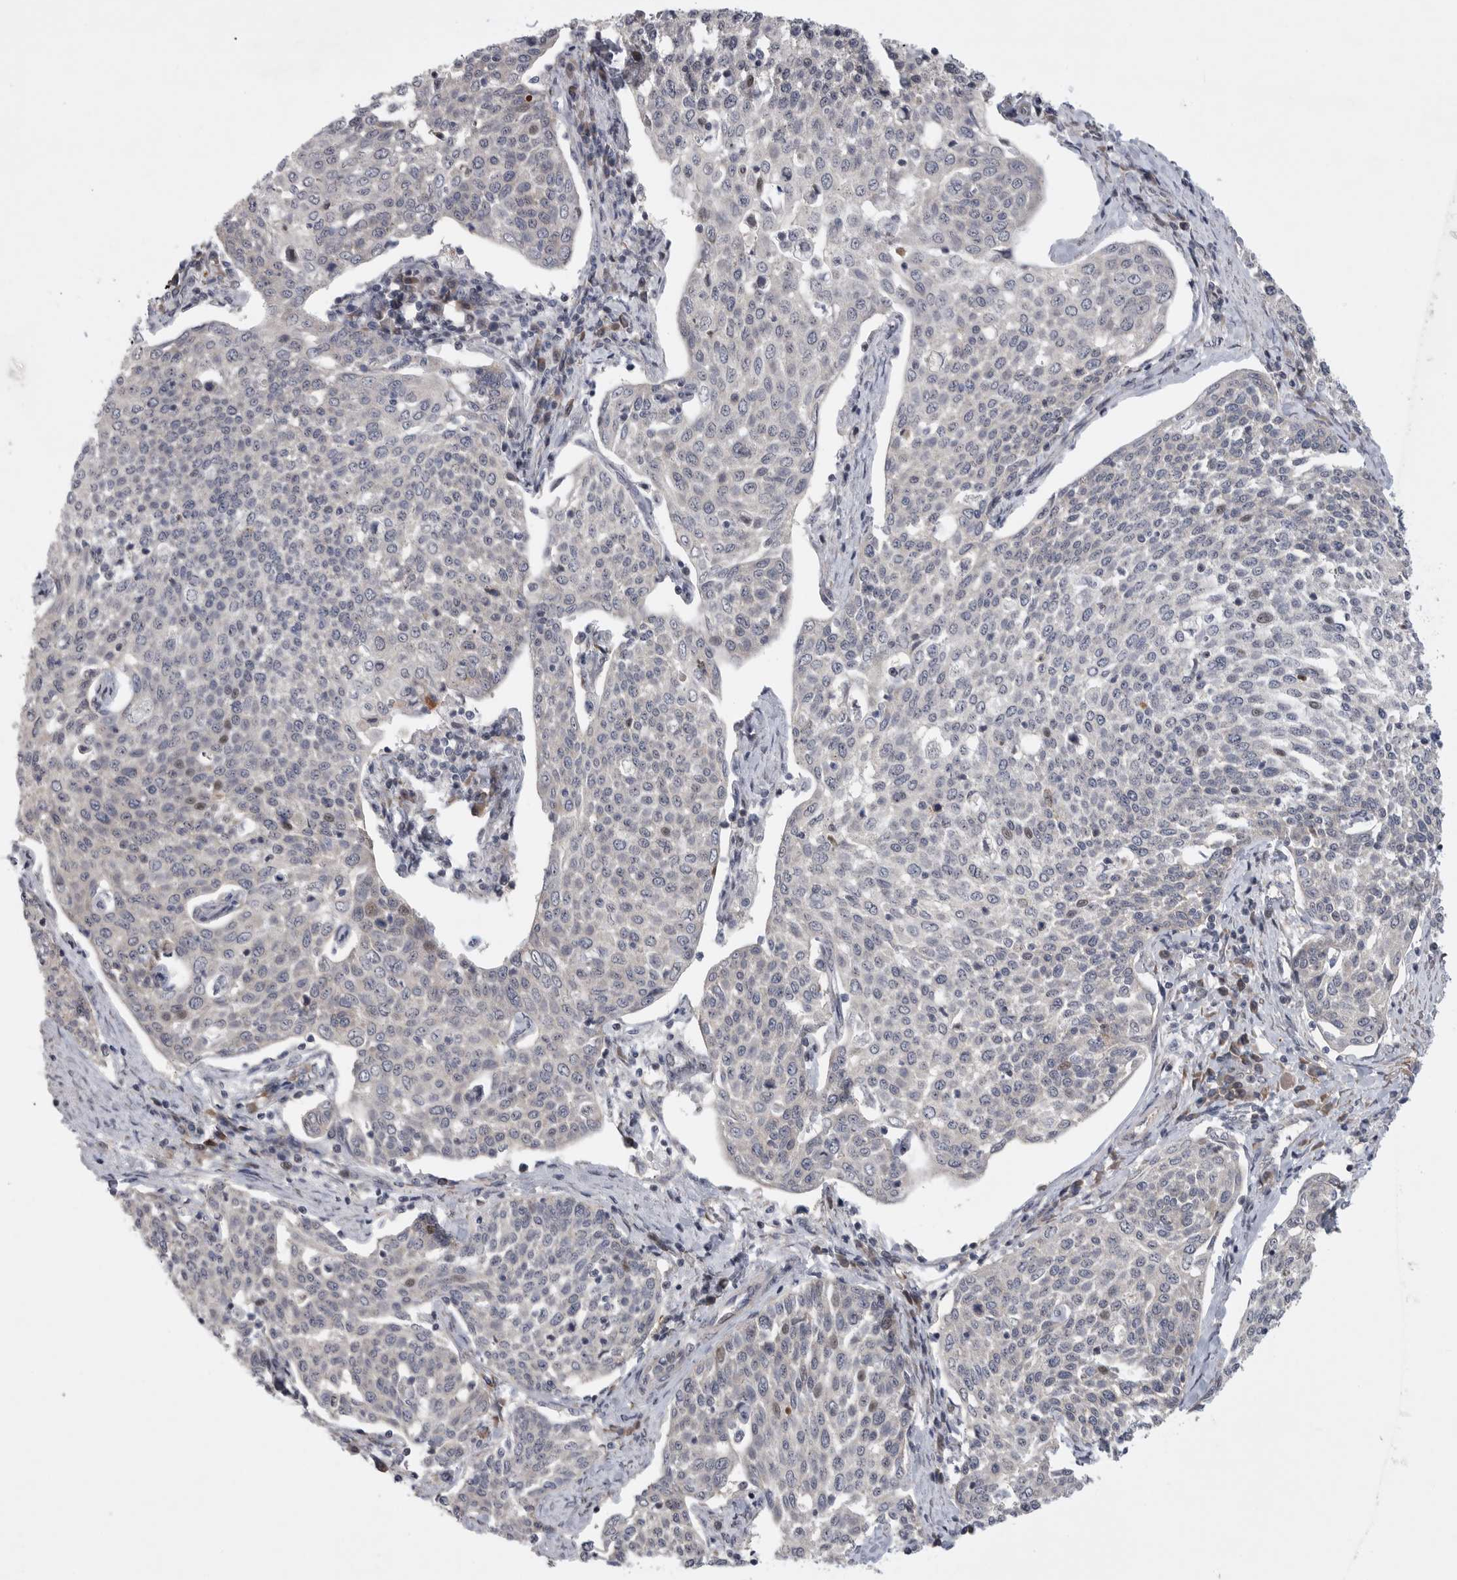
{"staining": {"intensity": "negative", "quantity": "none", "location": "none"}, "tissue": "cervical cancer", "cell_type": "Tumor cells", "image_type": "cancer", "snomed": [{"axis": "morphology", "description": "Squamous cell carcinoma, NOS"}, {"axis": "topography", "description": "Cervix"}], "caption": "High magnification brightfield microscopy of cervical cancer stained with DAB (brown) and counterstained with hematoxylin (blue): tumor cells show no significant positivity.", "gene": "FBXO43", "patient": {"sex": "female", "age": 34}}